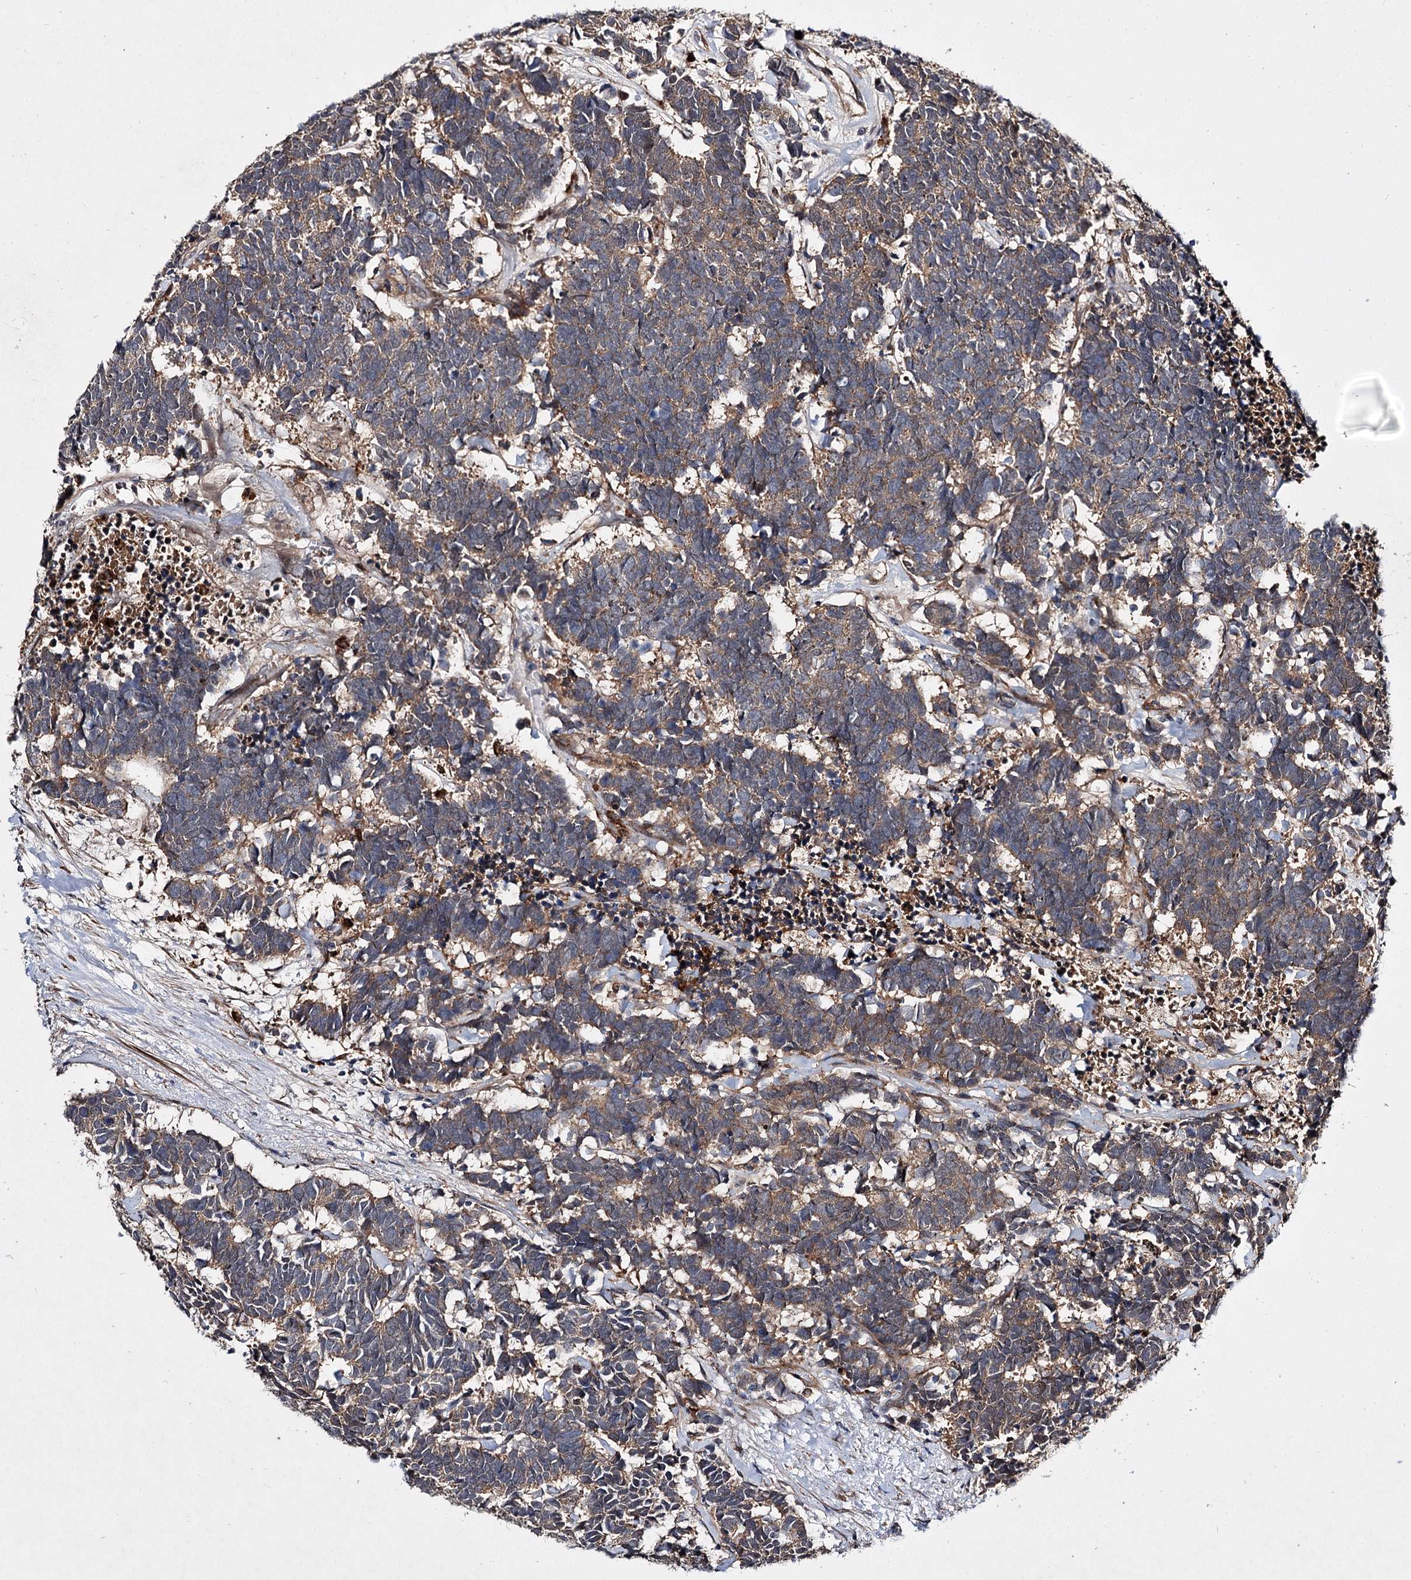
{"staining": {"intensity": "moderate", "quantity": ">75%", "location": "cytoplasmic/membranous"}, "tissue": "carcinoid", "cell_type": "Tumor cells", "image_type": "cancer", "snomed": [{"axis": "morphology", "description": "Carcinoma, NOS"}, {"axis": "morphology", "description": "Carcinoid, malignant, NOS"}, {"axis": "topography", "description": "Urinary bladder"}], "caption": "Immunohistochemistry (IHC) image of carcinoid stained for a protein (brown), which displays medium levels of moderate cytoplasmic/membranous positivity in approximately >75% of tumor cells.", "gene": "MINDY3", "patient": {"sex": "male", "age": 57}}